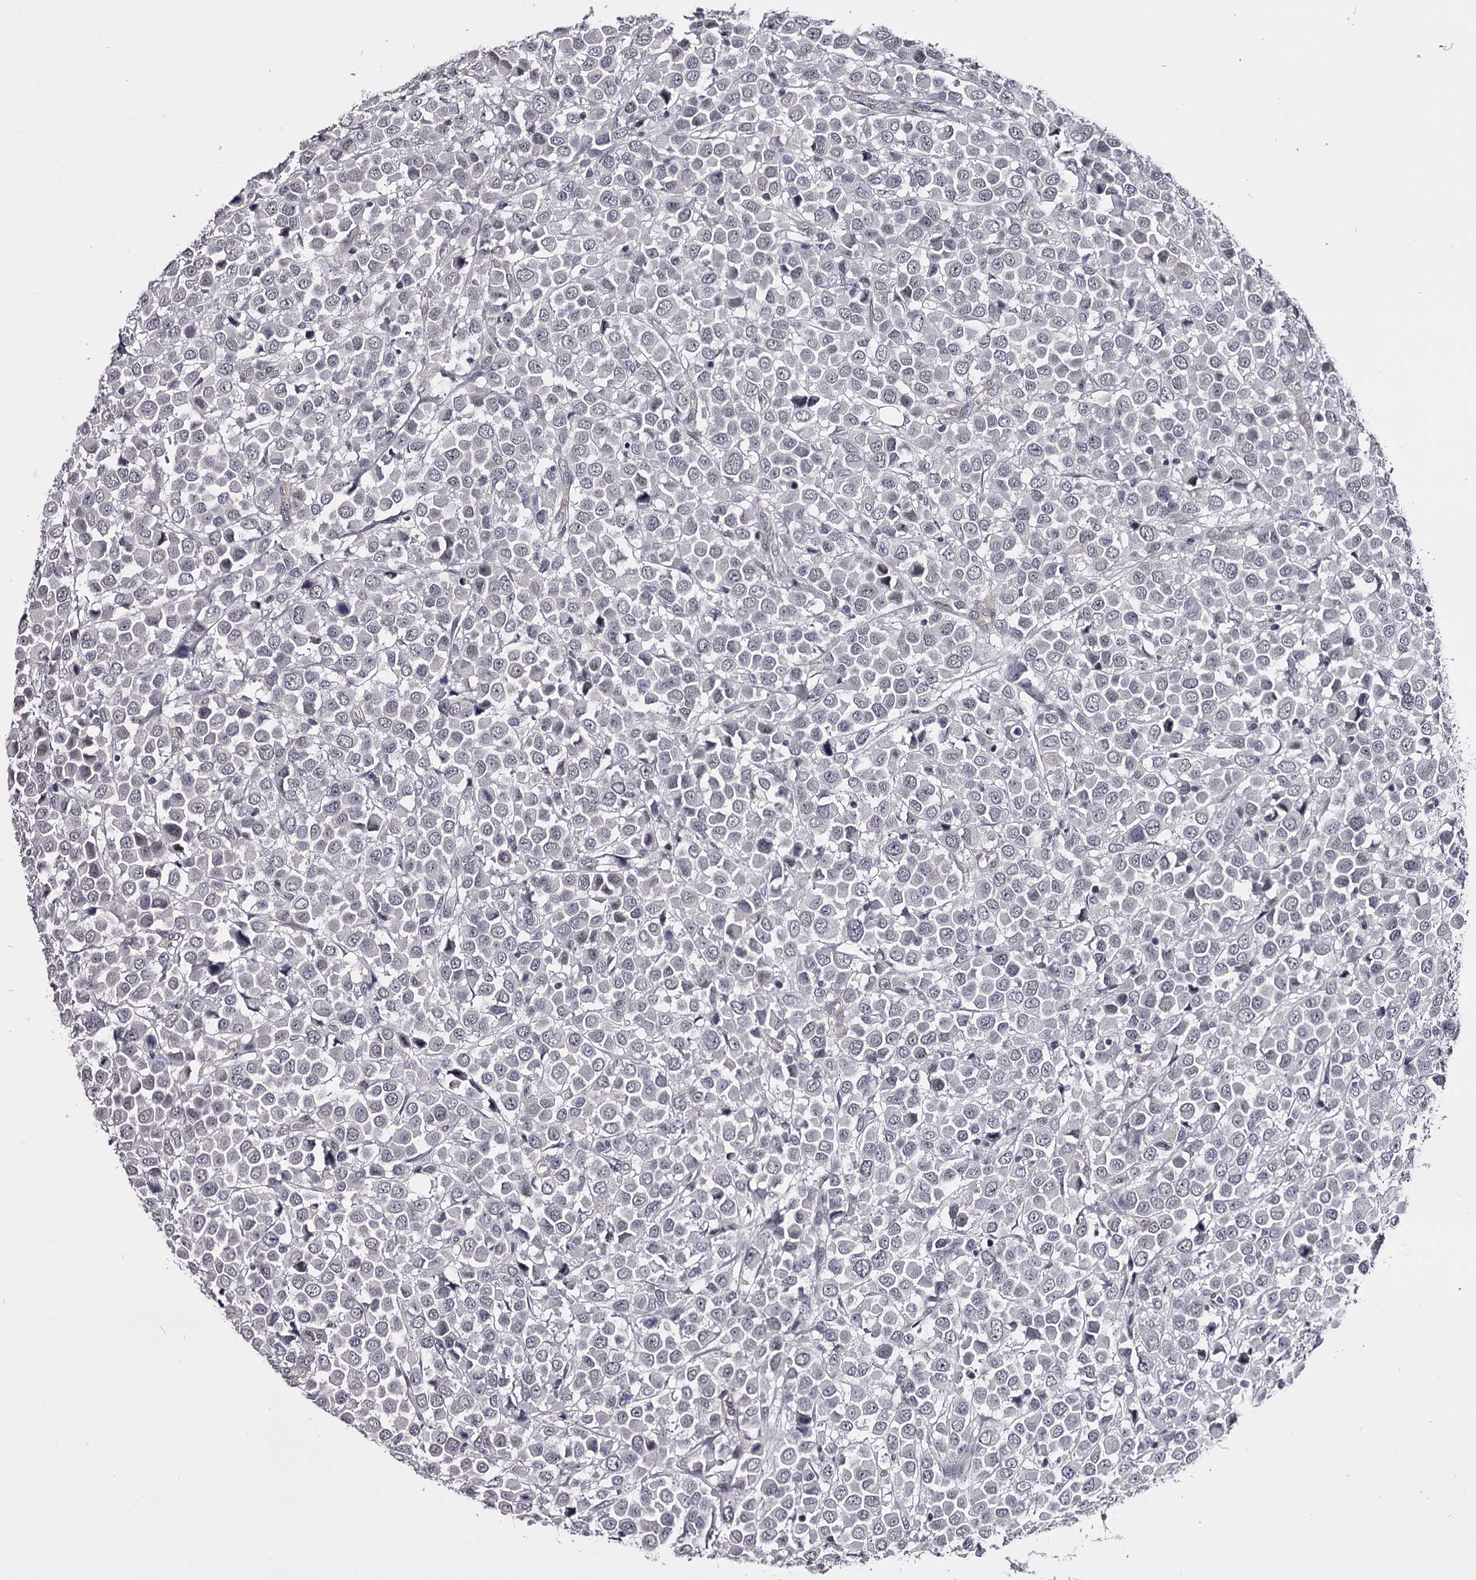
{"staining": {"intensity": "negative", "quantity": "none", "location": "none"}, "tissue": "breast cancer", "cell_type": "Tumor cells", "image_type": "cancer", "snomed": [{"axis": "morphology", "description": "Duct carcinoma"}, {"axis": "topography", "description": "Breast"}], "caption": "DAB immunohistochemical staining of breast cancer (infiltrating ductal carcinoma) demonstrates no significant staining in tumor cells. The staining is performed using DAB (3,3'-diaminobenzidine) brown chromogen with nuclei counter-stained in using hematoxylin.", "gene": "OVOL2", "patient": {"sex": "female", "age": 61}}